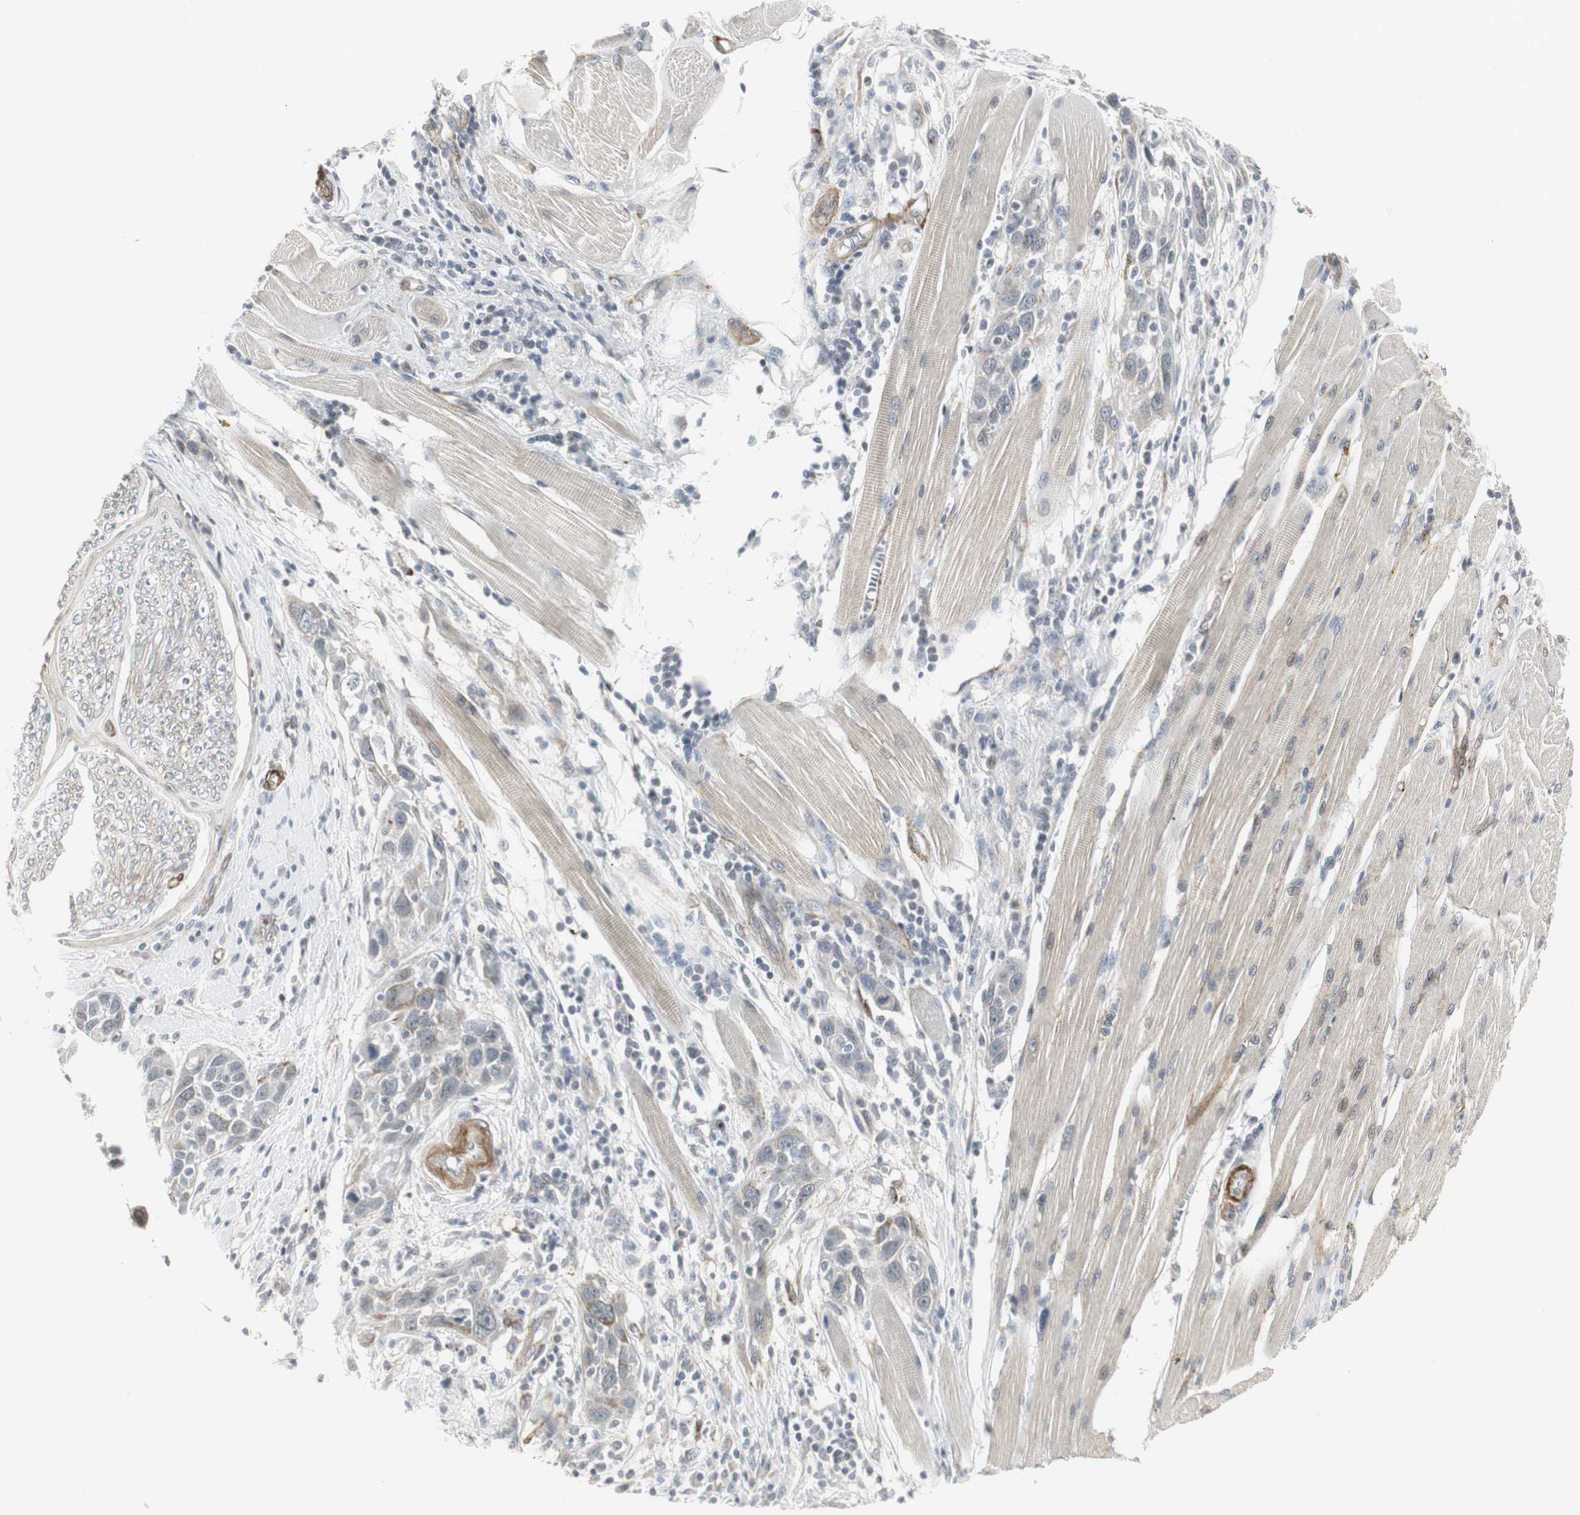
{"staining": {"intensity": "moderate", "quantity": "<25%", "location": "cytoplasmic/membranous"}, "tissue": "head and neck cancer", "cell_type": "Tumor cells", "image_type": "cancer", "snomed": [{"axis": "morphology", "description": "Normal tissue, NOS"}, {"axis": "morphology", "description": "Squamous cell carcinoma, NOS"}, {"axis": "topography", "description": "Oral tissue"}, {"axis": "topography", "description": "Head-Neck"}], "caption": "Moderate cytoplasmic/membranous expression for a protein is present in approximately <25% of tumor cells of squamous cell carcinoma (head and neck) using immunohistochemistry.", "gene": "SCYL3", "patient": {"sex": "female", "age": 50}}